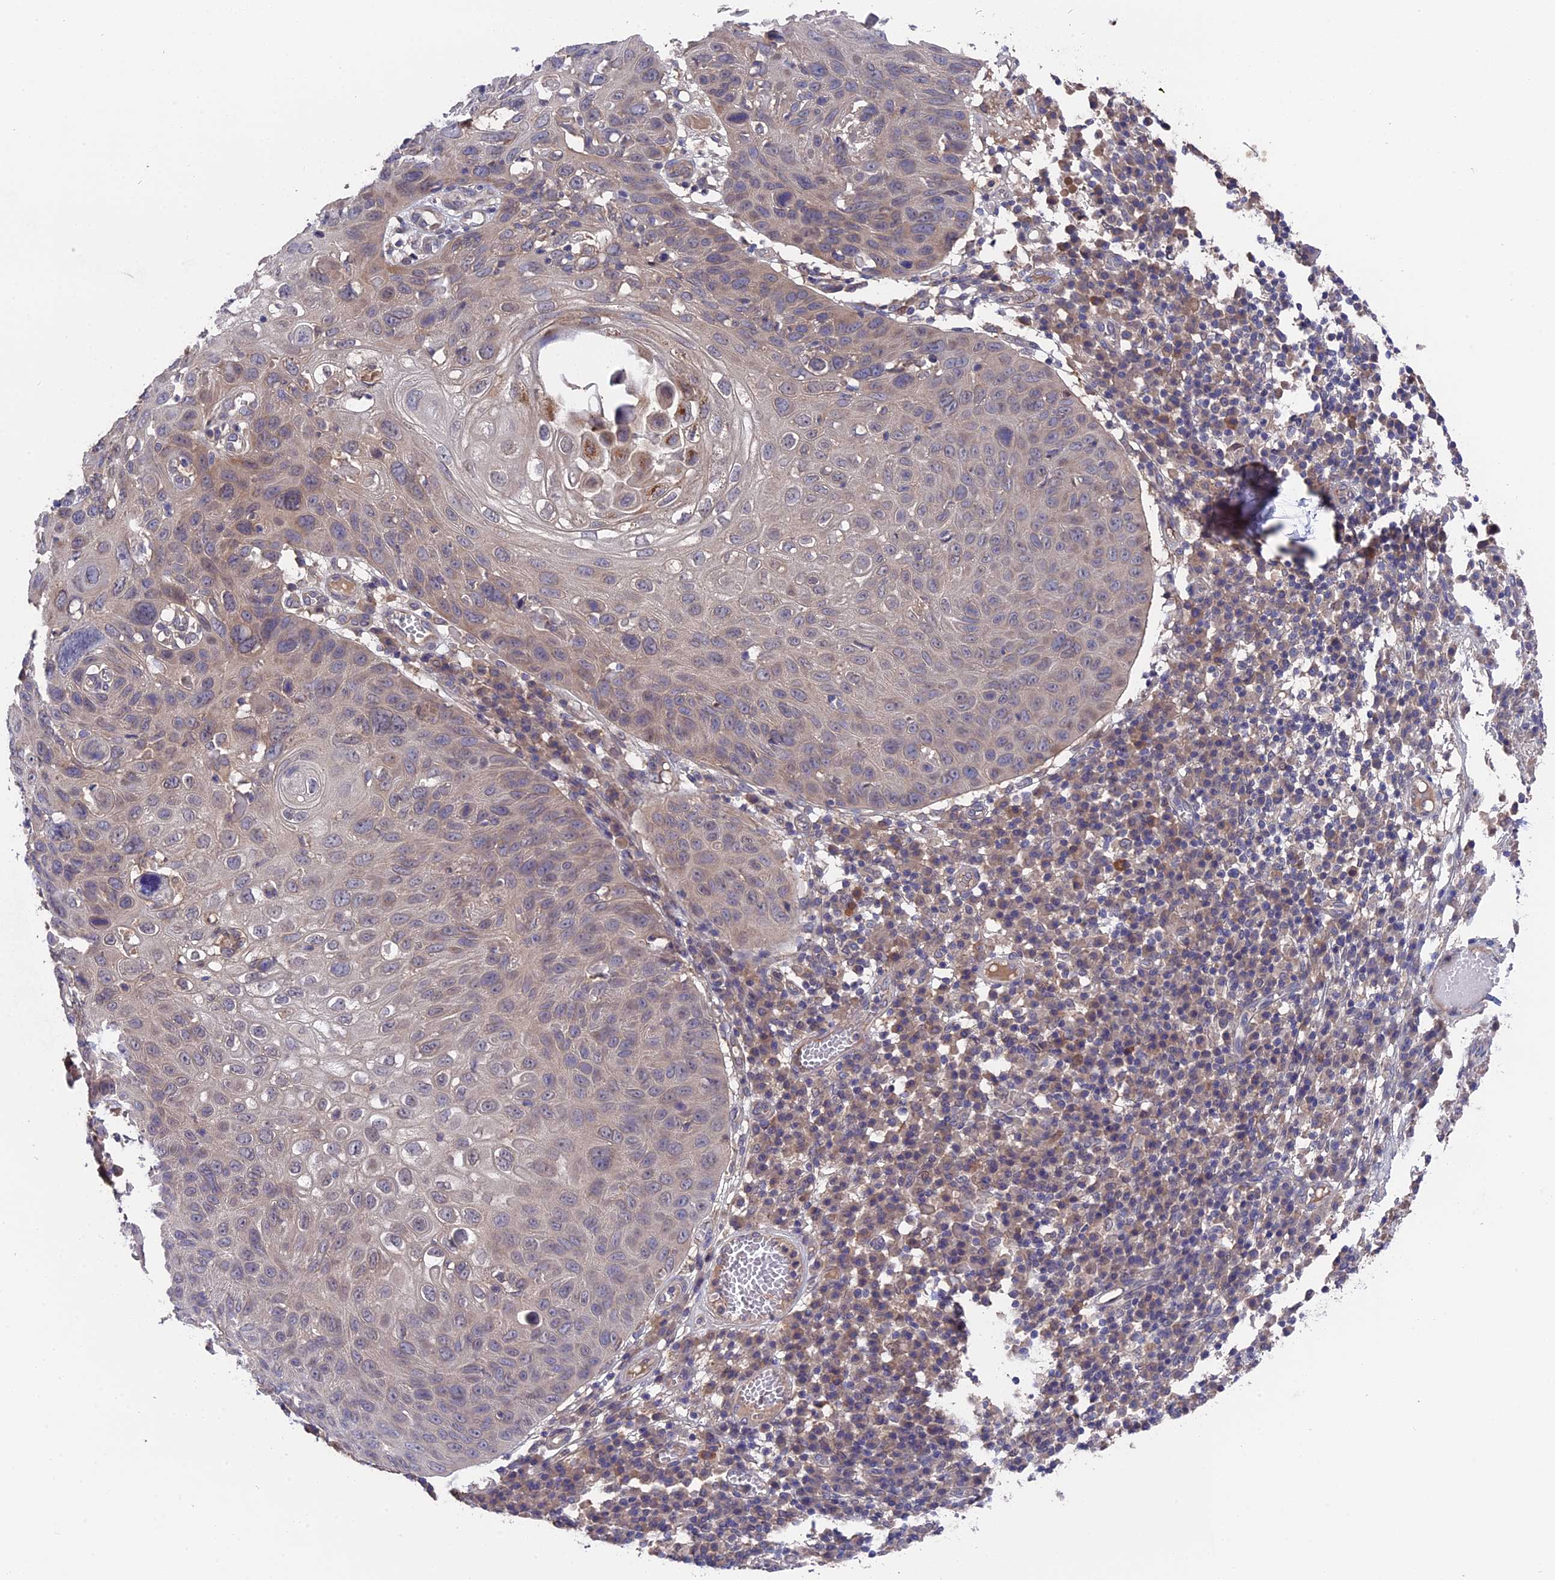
{"staining": {"intensity": "weak", "quantity": "<25%", "location": "cytoplasmic/membranous"}, "tissue": "skin cancer", "cell_type": "Tumor cells", "image_type": "cancer", "snomed": [{"axis": "morphology", "description": "Squamous cell carcinoma, NOS"}, {"axis": "topography", "description": "Skin"}], "caption": "An image of skin cancer (squamous cell carcinoma) stained for a protein reveals no brown staining in tumor cells. (DAB (3,3'-diaminobenzidine) immunohistochemistry (IHC) visualized using brightfield microscopy, high magnification).", "gene": "ZCCHC2", "patient": {"sex": "female", "age": 90}}